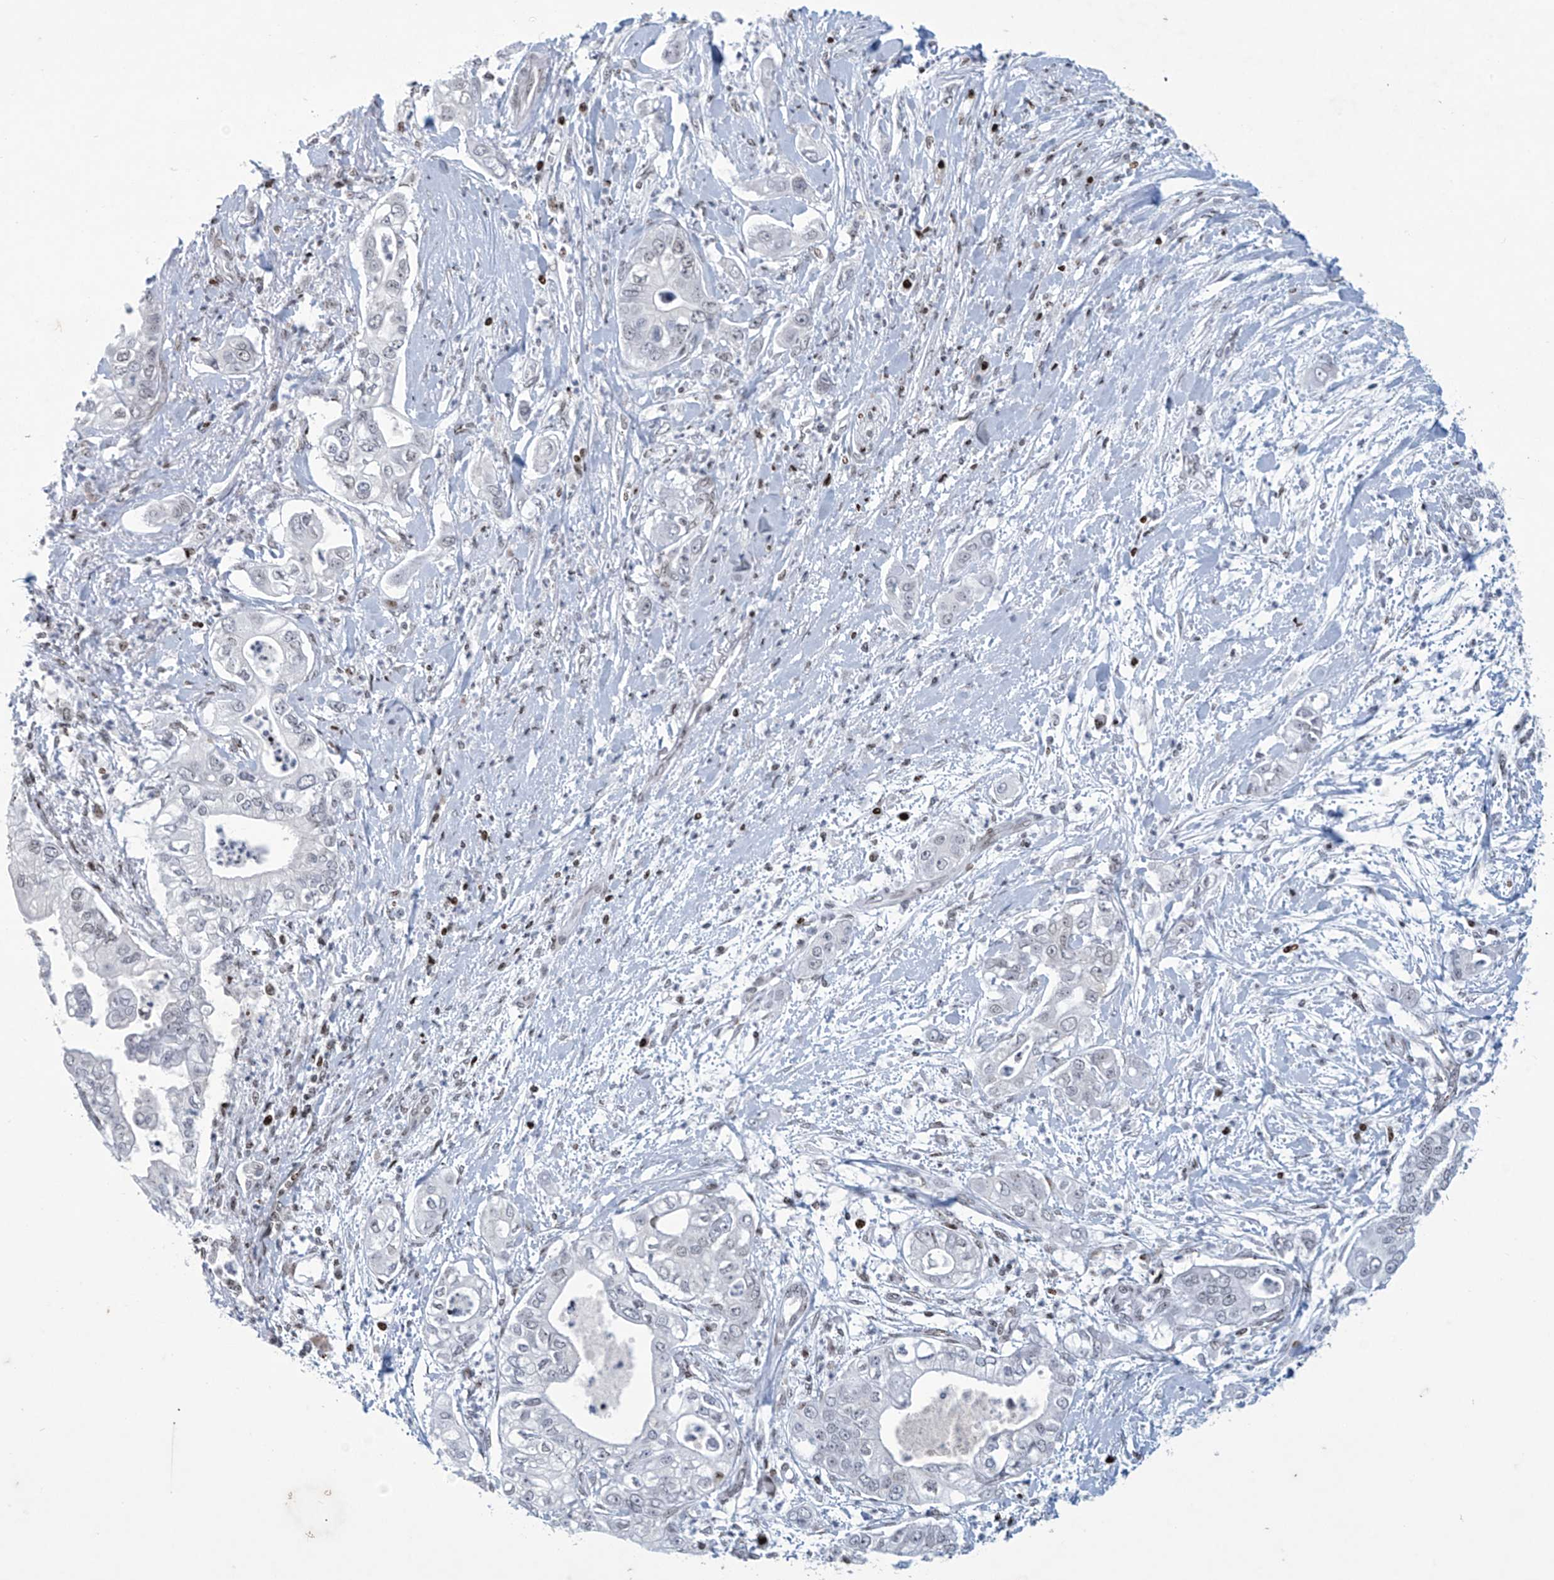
{"staining": {"intensity": "negative", "quantity": "none", "location": "none"}, "tissue": "pancreatic cancer", "cell_type": "Tumor cells", "image_type": "cancer", "snomed": [{"axis": "morphology", "description": "Adenocarcinoma, NOS"}, {"axis": "topography", "description": "Pancreas"}], "caption": "Human pancreatic cancer (adenocarcinoma) stained for a protein using immunohistochemistry (IHC) displays no staining in tumor cells.", "gene": "RFX7", "patient": {"sex": "female", "age": 78}}